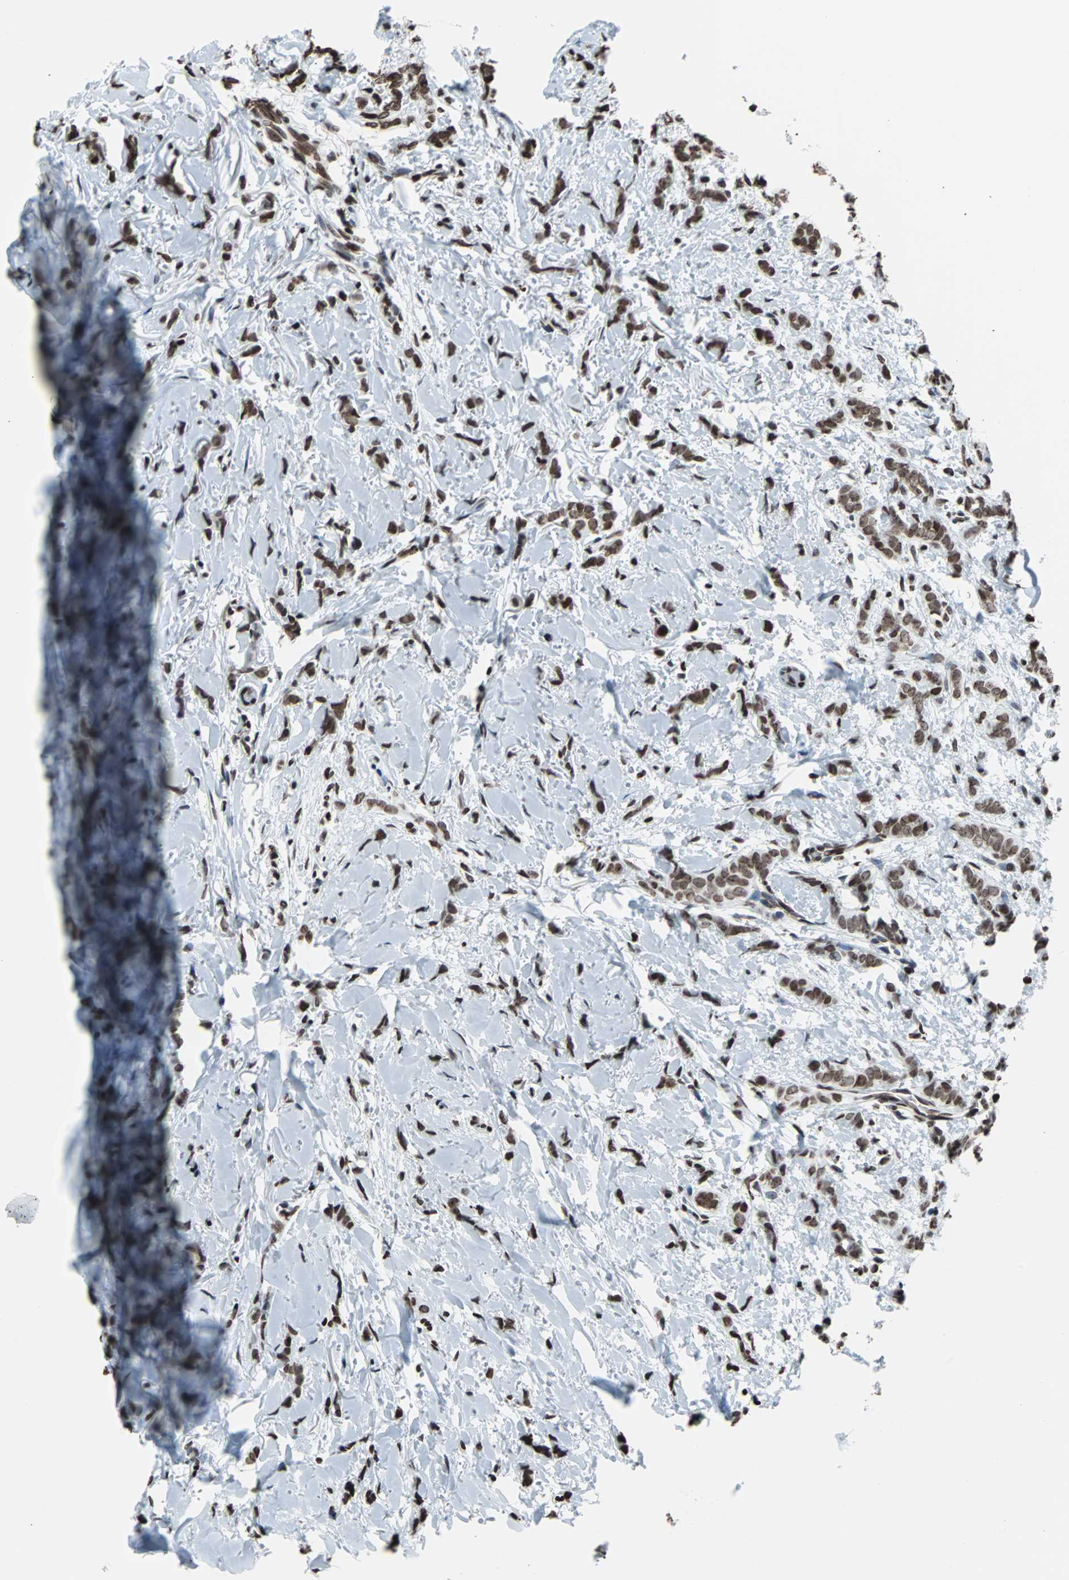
{"staining": {"intensity": "strong", "quantity": ">75%", "location": "nuclear"}, "tissue": "breast cancer", "cell_type": "Tumor cells", "image_type": "cancer", "snomed": [{"axis": "morphology", "description": "Lobular carcinoma"}, {"axis": "topography", "description": "Skin"}, {"axis": "topography", "description": "Breast"}], "caption": "There is high levels of strong nuclear expression in tumor cells of breast cancer, as demonstrated by immunohistochemical staining (brown color).", "gene": "H2BC18", "patient": {"sex": "female", "age": 46}}